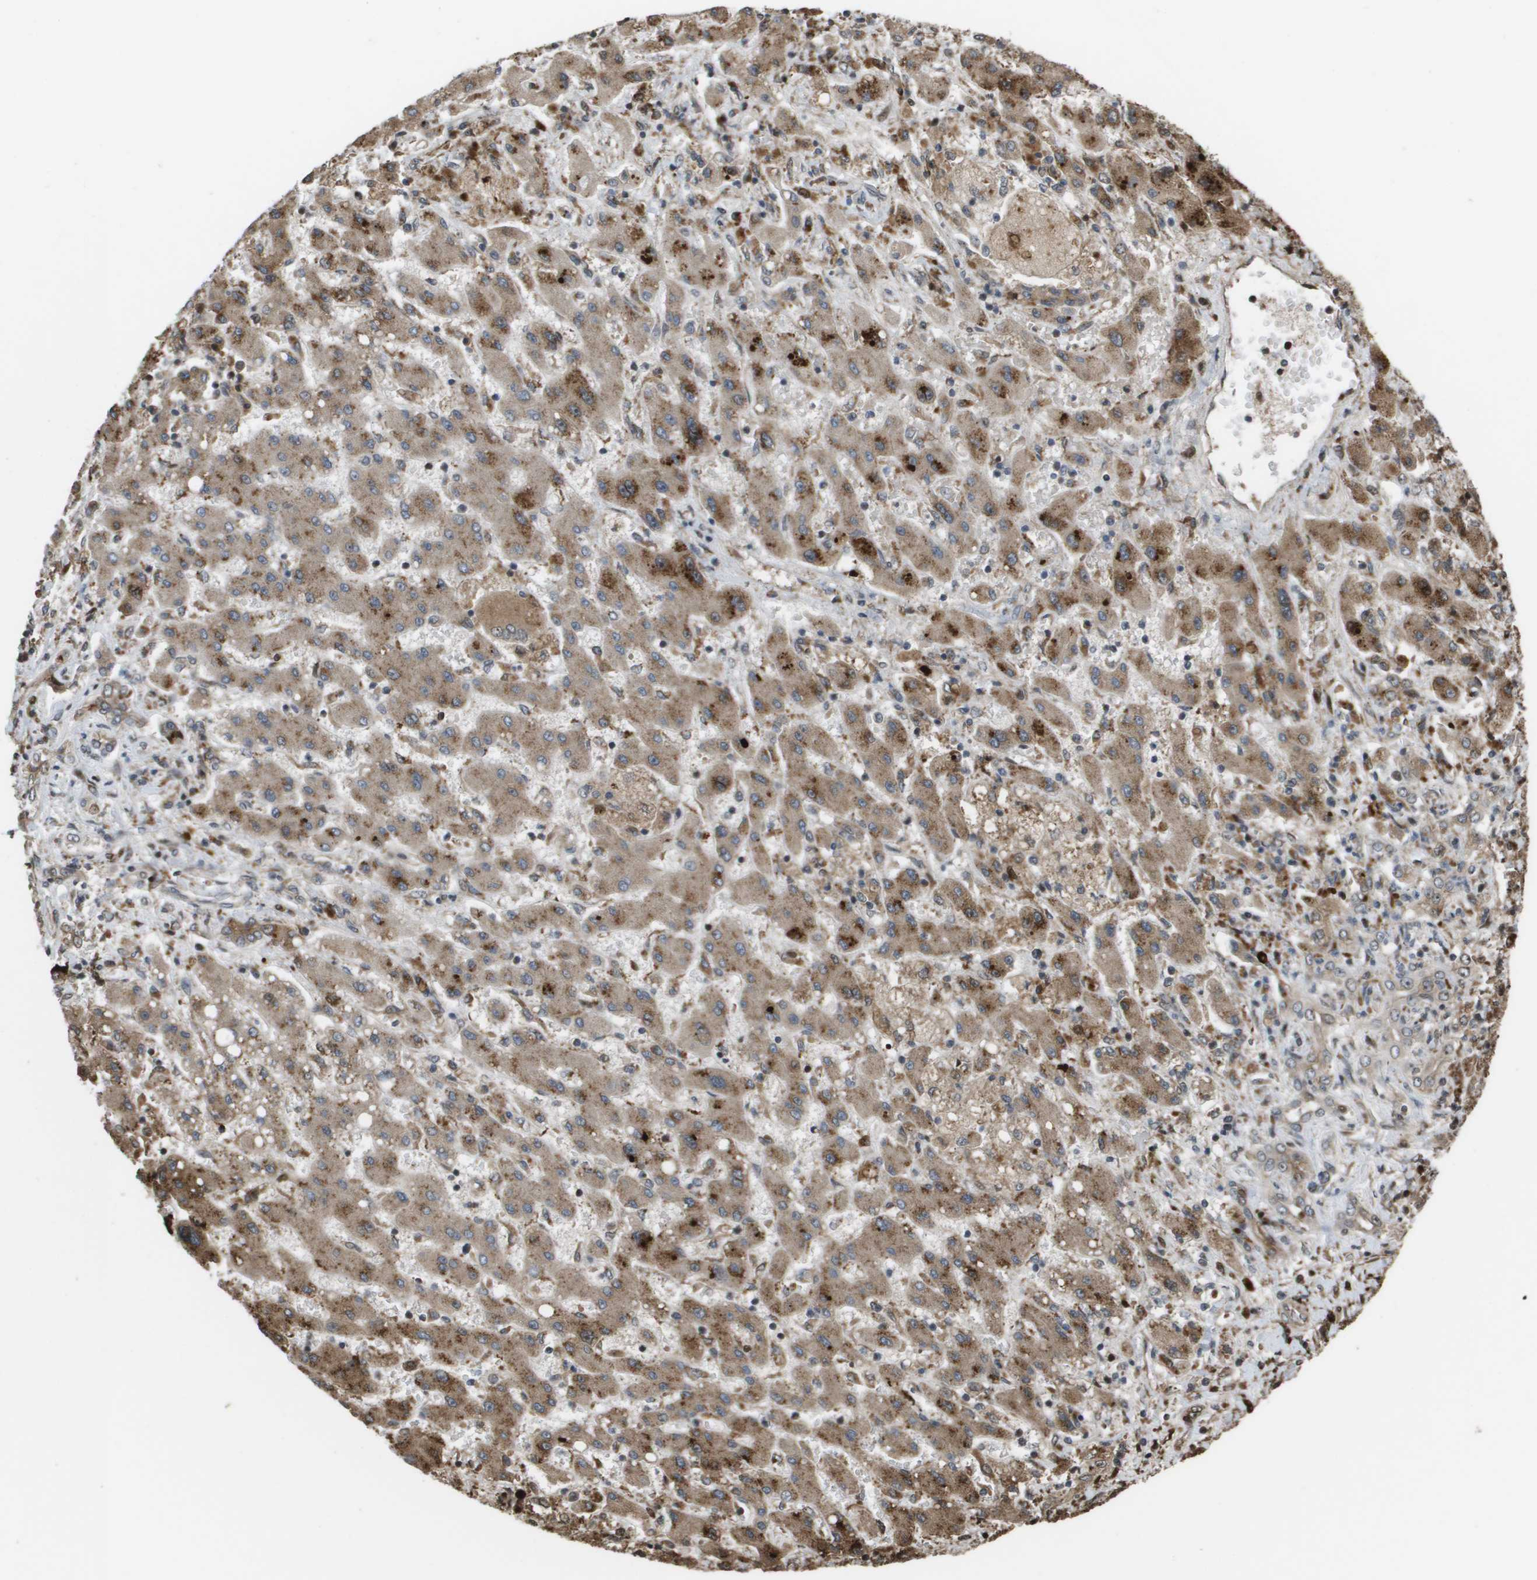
{"staining": {"intensity": "moderate", "quantity": ">75%", "location": "cytoplasmic/membranous"}, "tissue": "liver cancer", "cell_type": "Tumor cells", "image_type": "cancer", "snomed": [{"axis": "morphology", "description": "Cholangiocarcinoma"}, {"axis": "topography", "description": "Liver"}], "caption": "Immunohistochemical staining of cholangiocarcinoma (liver) shows medium levels of moderate cytoplasmic/membranous protein positivity in about >75% of tumor cells. The protein of interest is stained brown, and the nuclei are stained in blue (DAB IHC with brightfield microscopy, high magnification).", "gene": "AXIN2", "patient": {"sex": "male", "age": 50}}